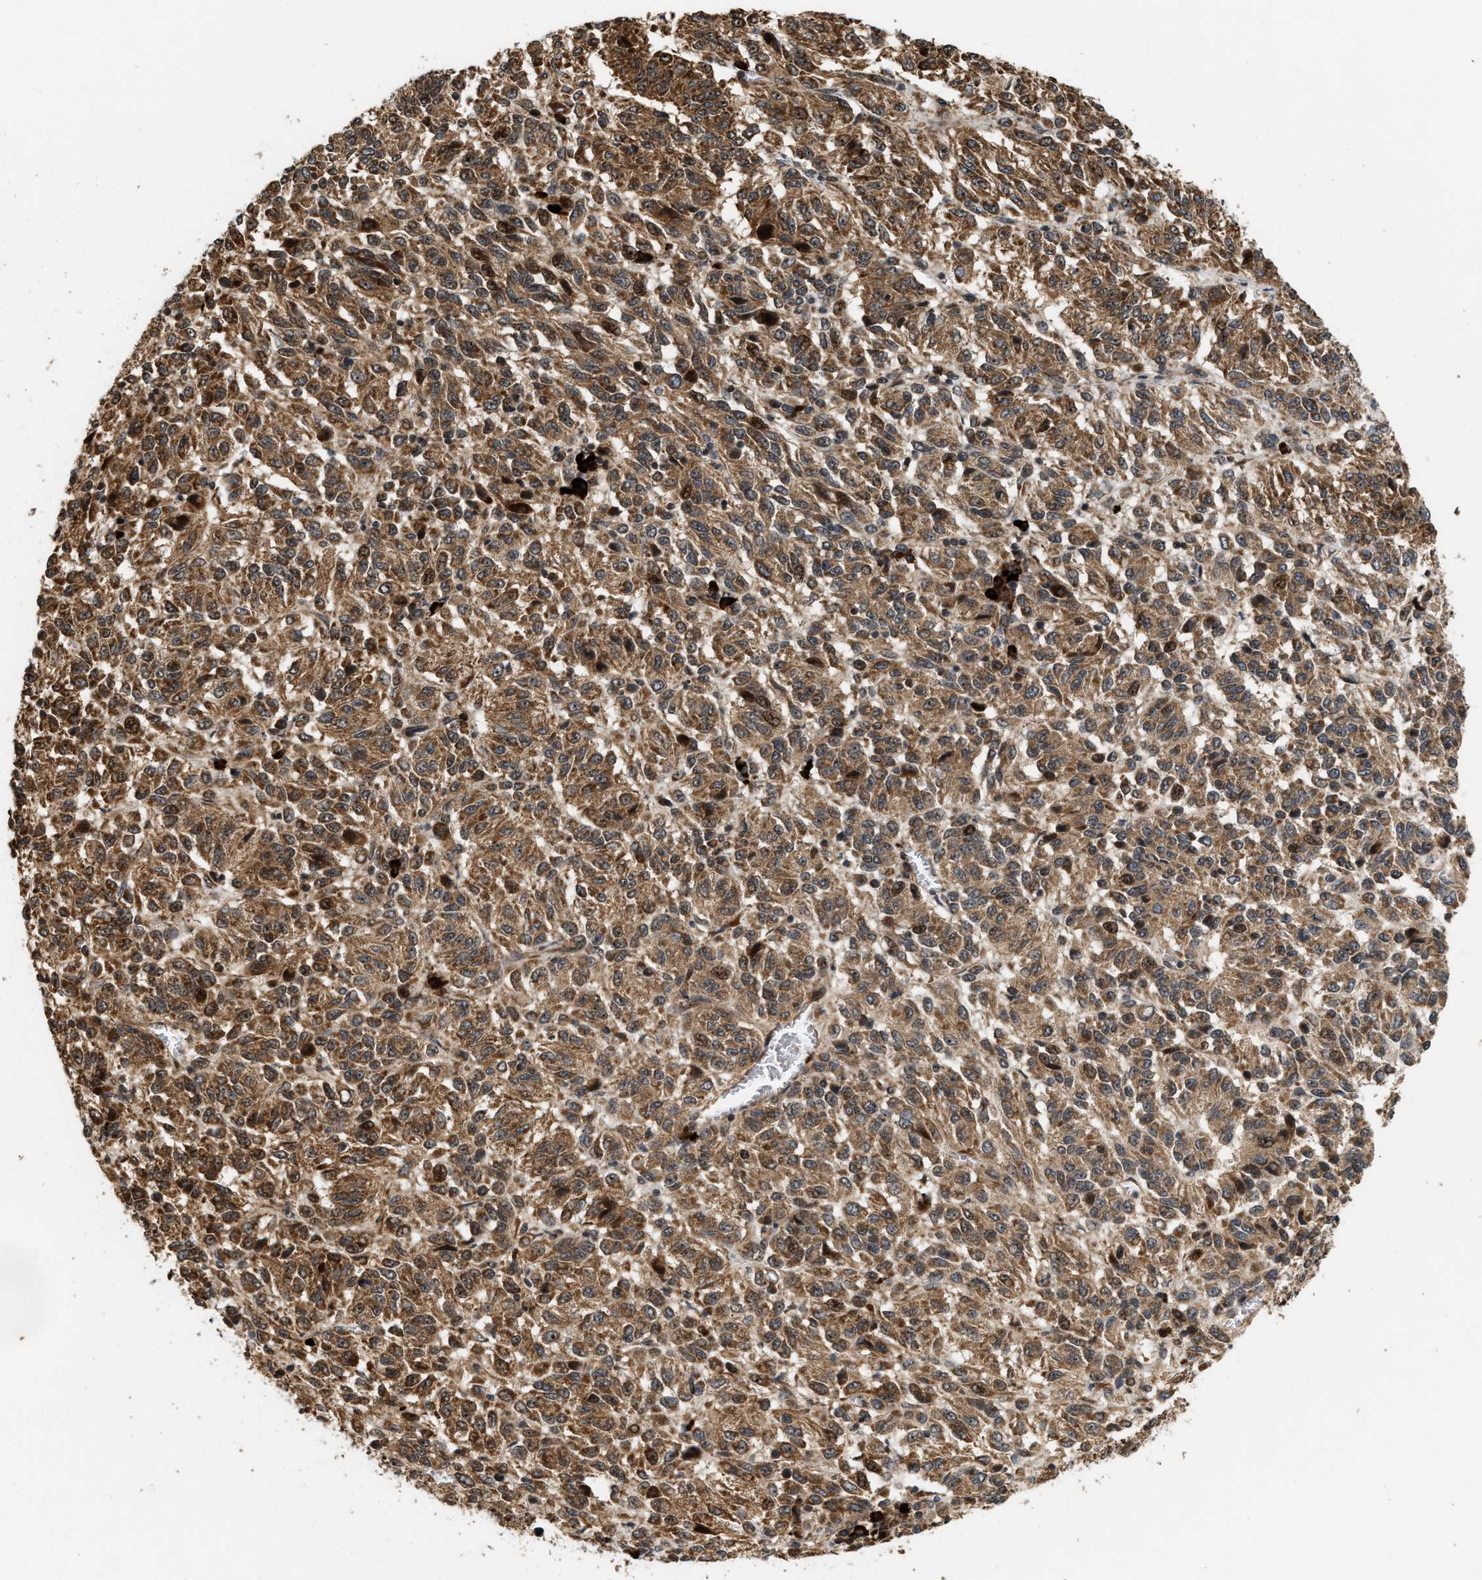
{"staining": {"intensity": "moderate", "quantity": ">75%", "location": "cytoplasmic/membranous,nuclear"}, "tissue": "melanoma", "cell_type": "Tumor cells", "image_type": "cancer", "snomed": [{"axis": "morphology", "description": "Malignant melanoma, Metastatic site"}, {"axis": "topography", "description": "Lung"}], "caption": "Tumor cells display medium levels of moderate cytoplasmic/membranous and nuclear staining in approximately >75% of cells in human malignant melanoma (metastatic site).", "gene": "ELP2", "patient": {"sex": "male", "age": 64}}